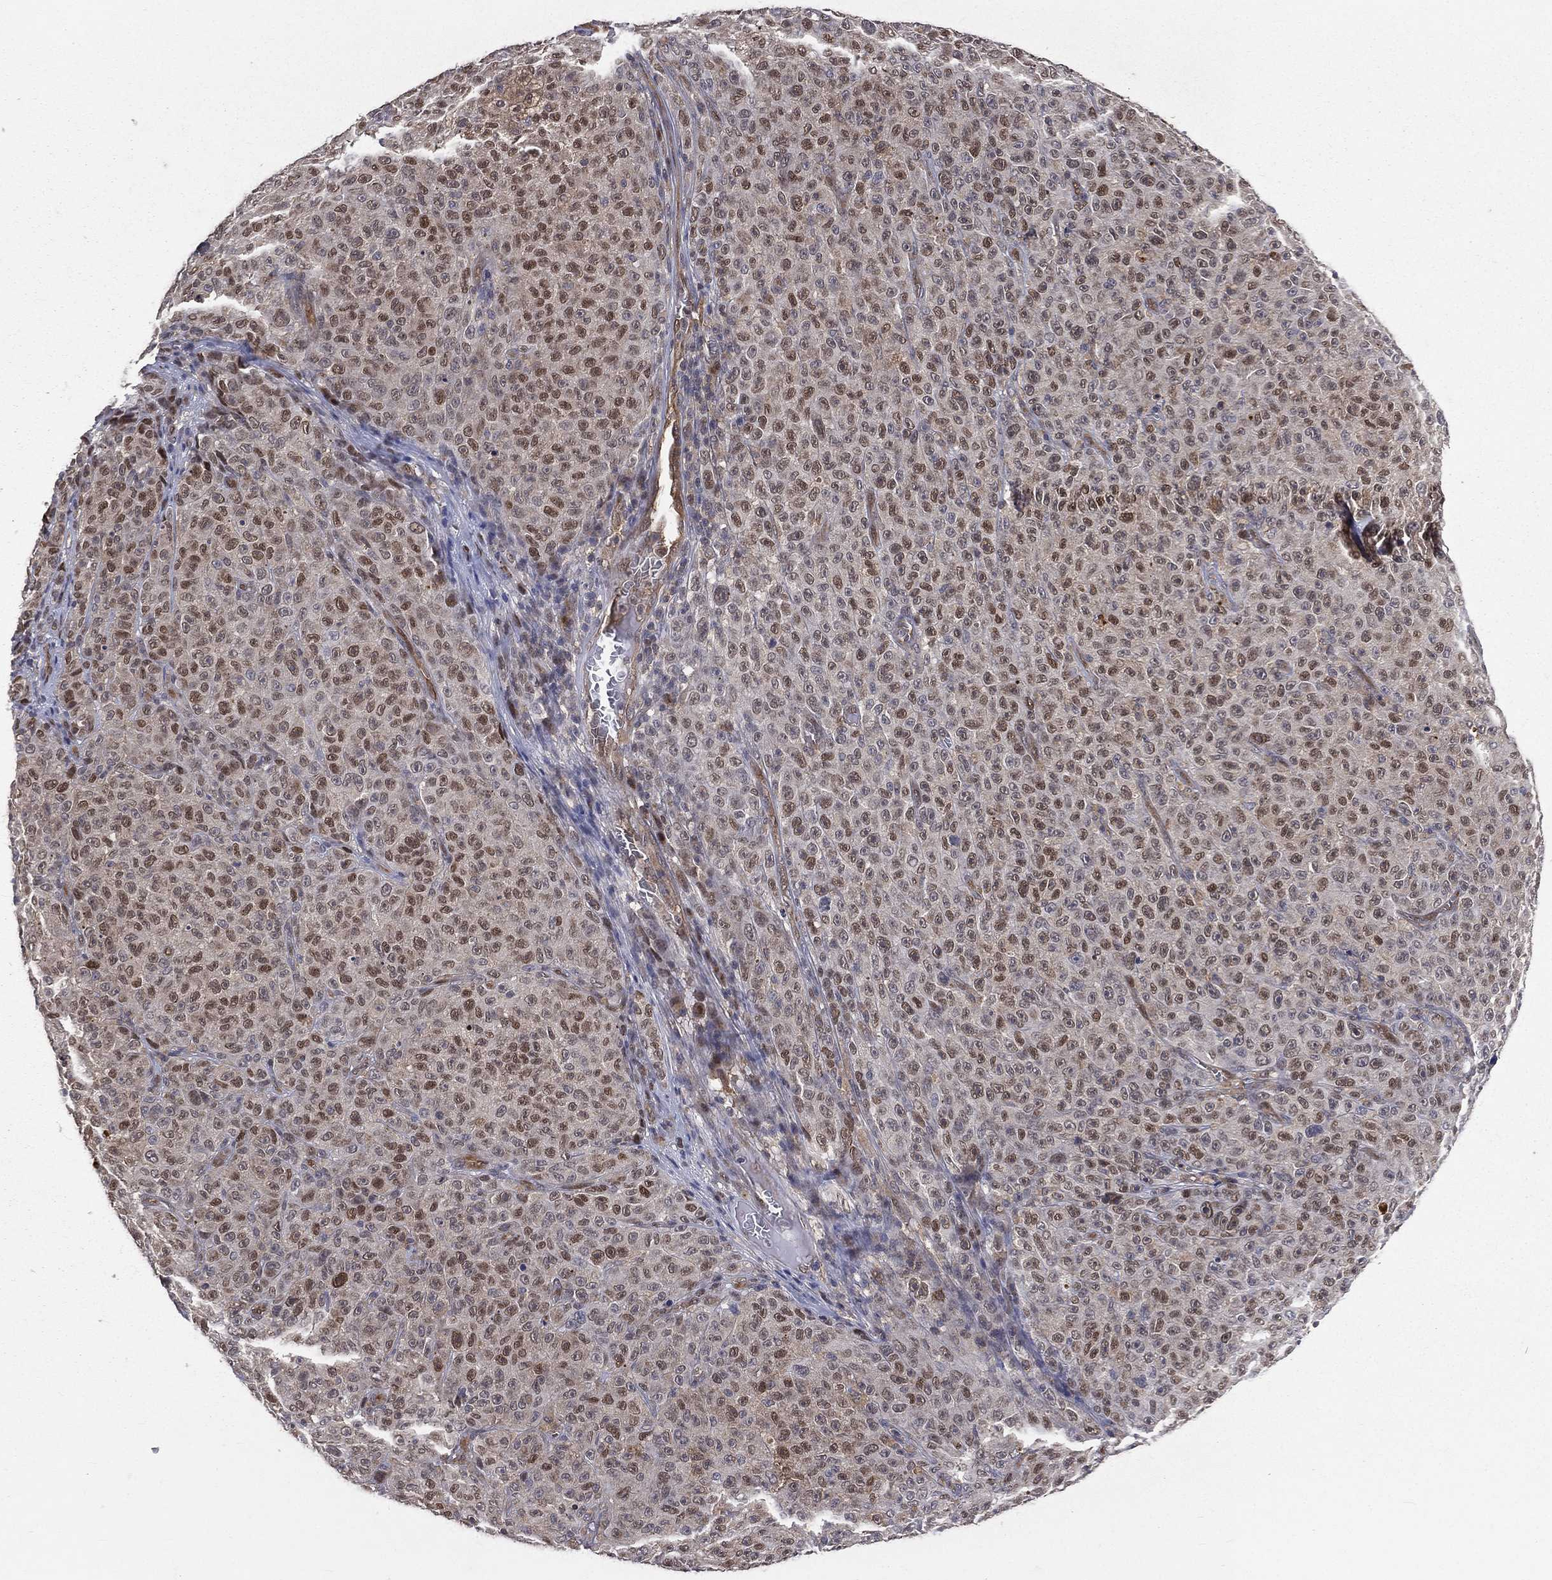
{"staining": {"intensity": "moderate", "quantity": ">75%", "location": "nuclear"}, "tissue": "melanoma", "cell_type": "Tumor cells", "image_type": "cancer", "snomed": [{"axis": "morphology", "description": "Malignant melanoma, NOS"}, {"axis": "topography", "description": "Skin"}], "caption": "The photomicrograph shows staining of malignant melanoma, revealing moderate nuclear protein staining (brown color) within tumor cells. (DAB (3,3'-diaminobenzidine) IHC with brightfield microscopy, high magnification).", "gene": "GMPR2", "patient": {"sex": "female", "age": 82}}